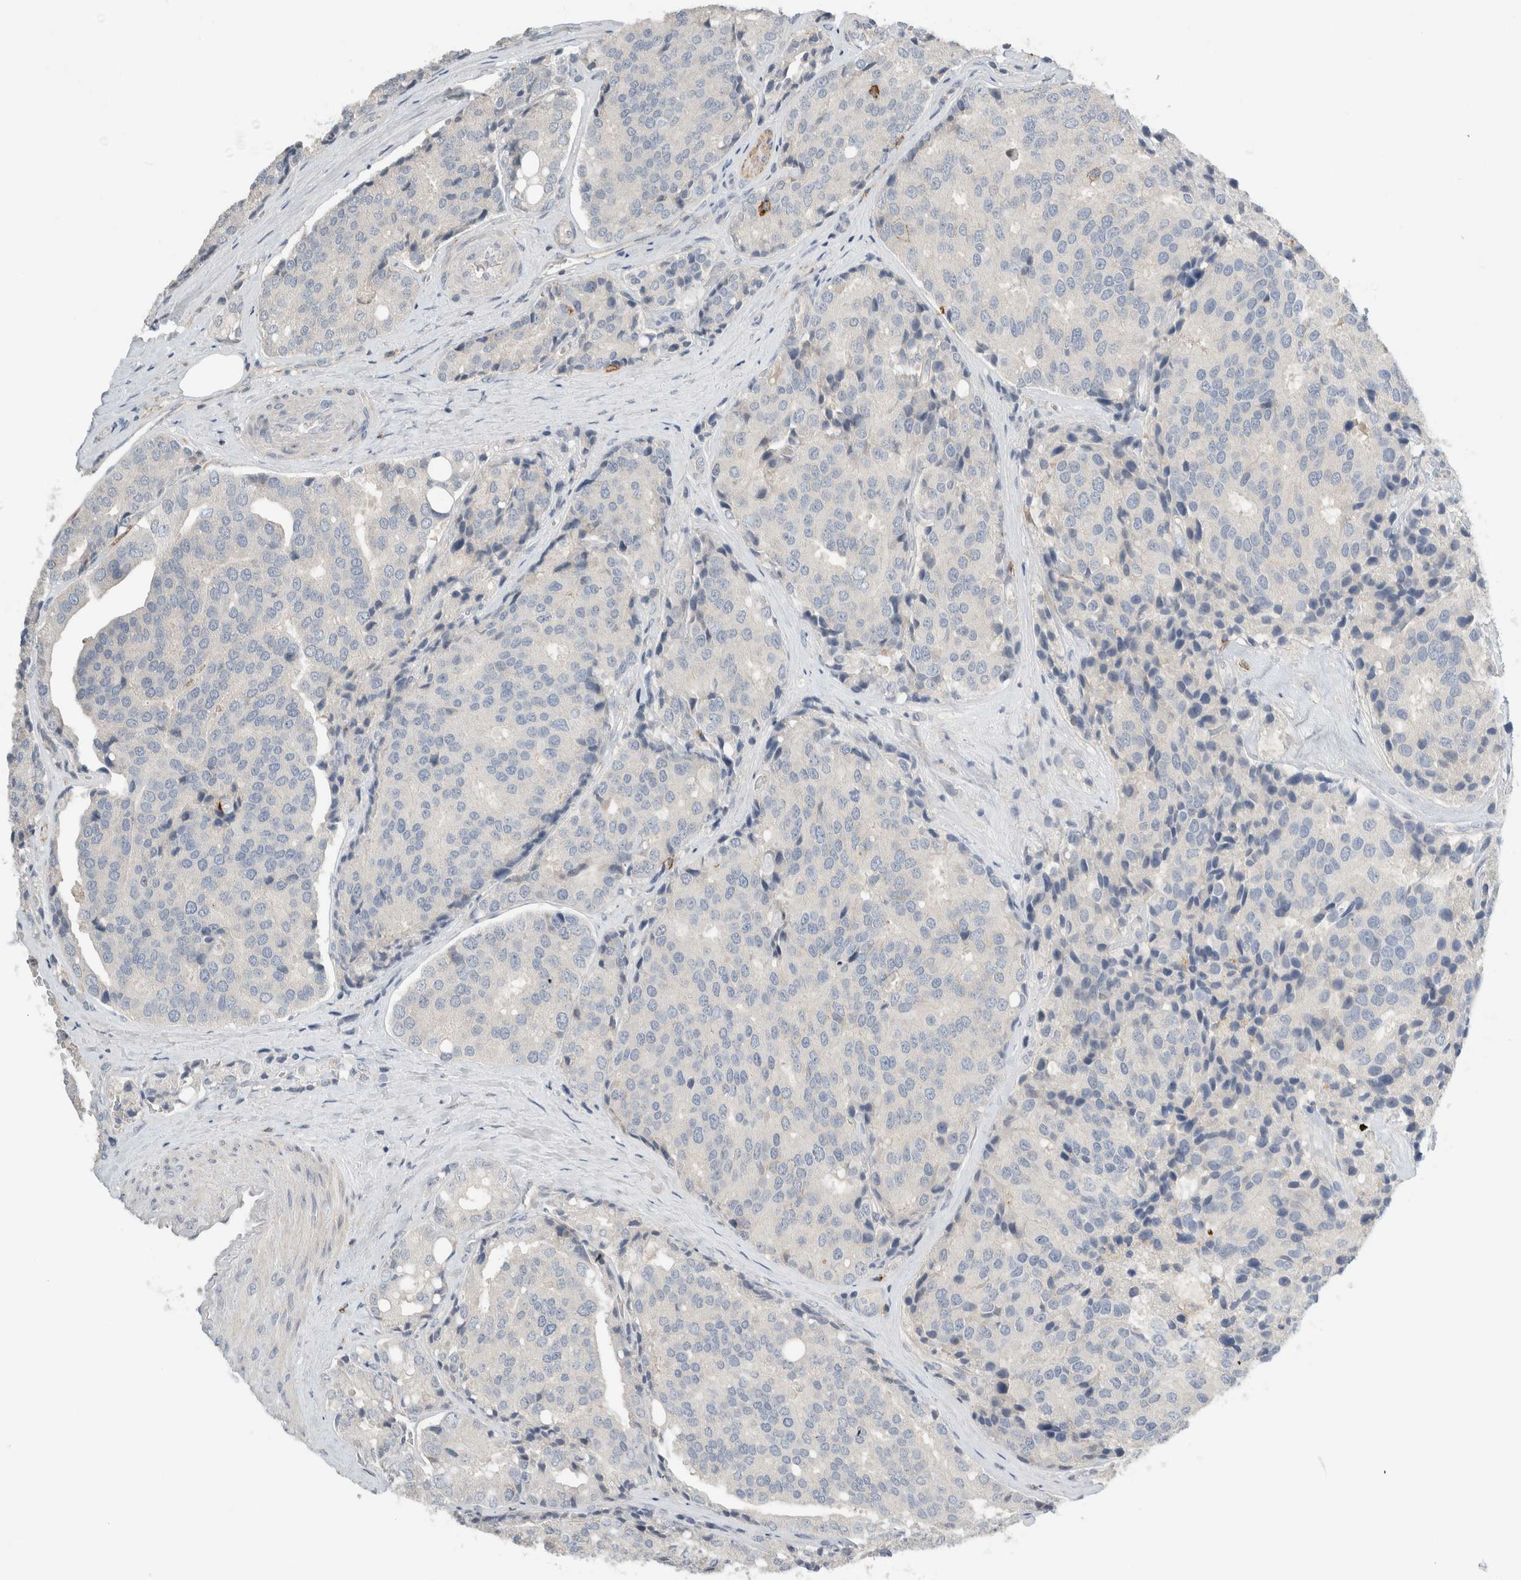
{"staining": {"intensity": "negative", "quantity": "none", "location": "none"}, "tissue": "prostate cancer", "cell_type": "Tumor cells", "image_type": "cancer", "snomed": [{"axis": "morphology", "description": "Adenocarcinoma, High grade"}, {"axis": "topography", "description": "Prostate"}], "caption": "This is an immunohistochemistry micrograph of human prostate cancer (high-grade adenocarcinoma). There is no positivity in tumor cells.", "gene": "ERCC6L2", "patient": {"sex": "male", "age": 50}}